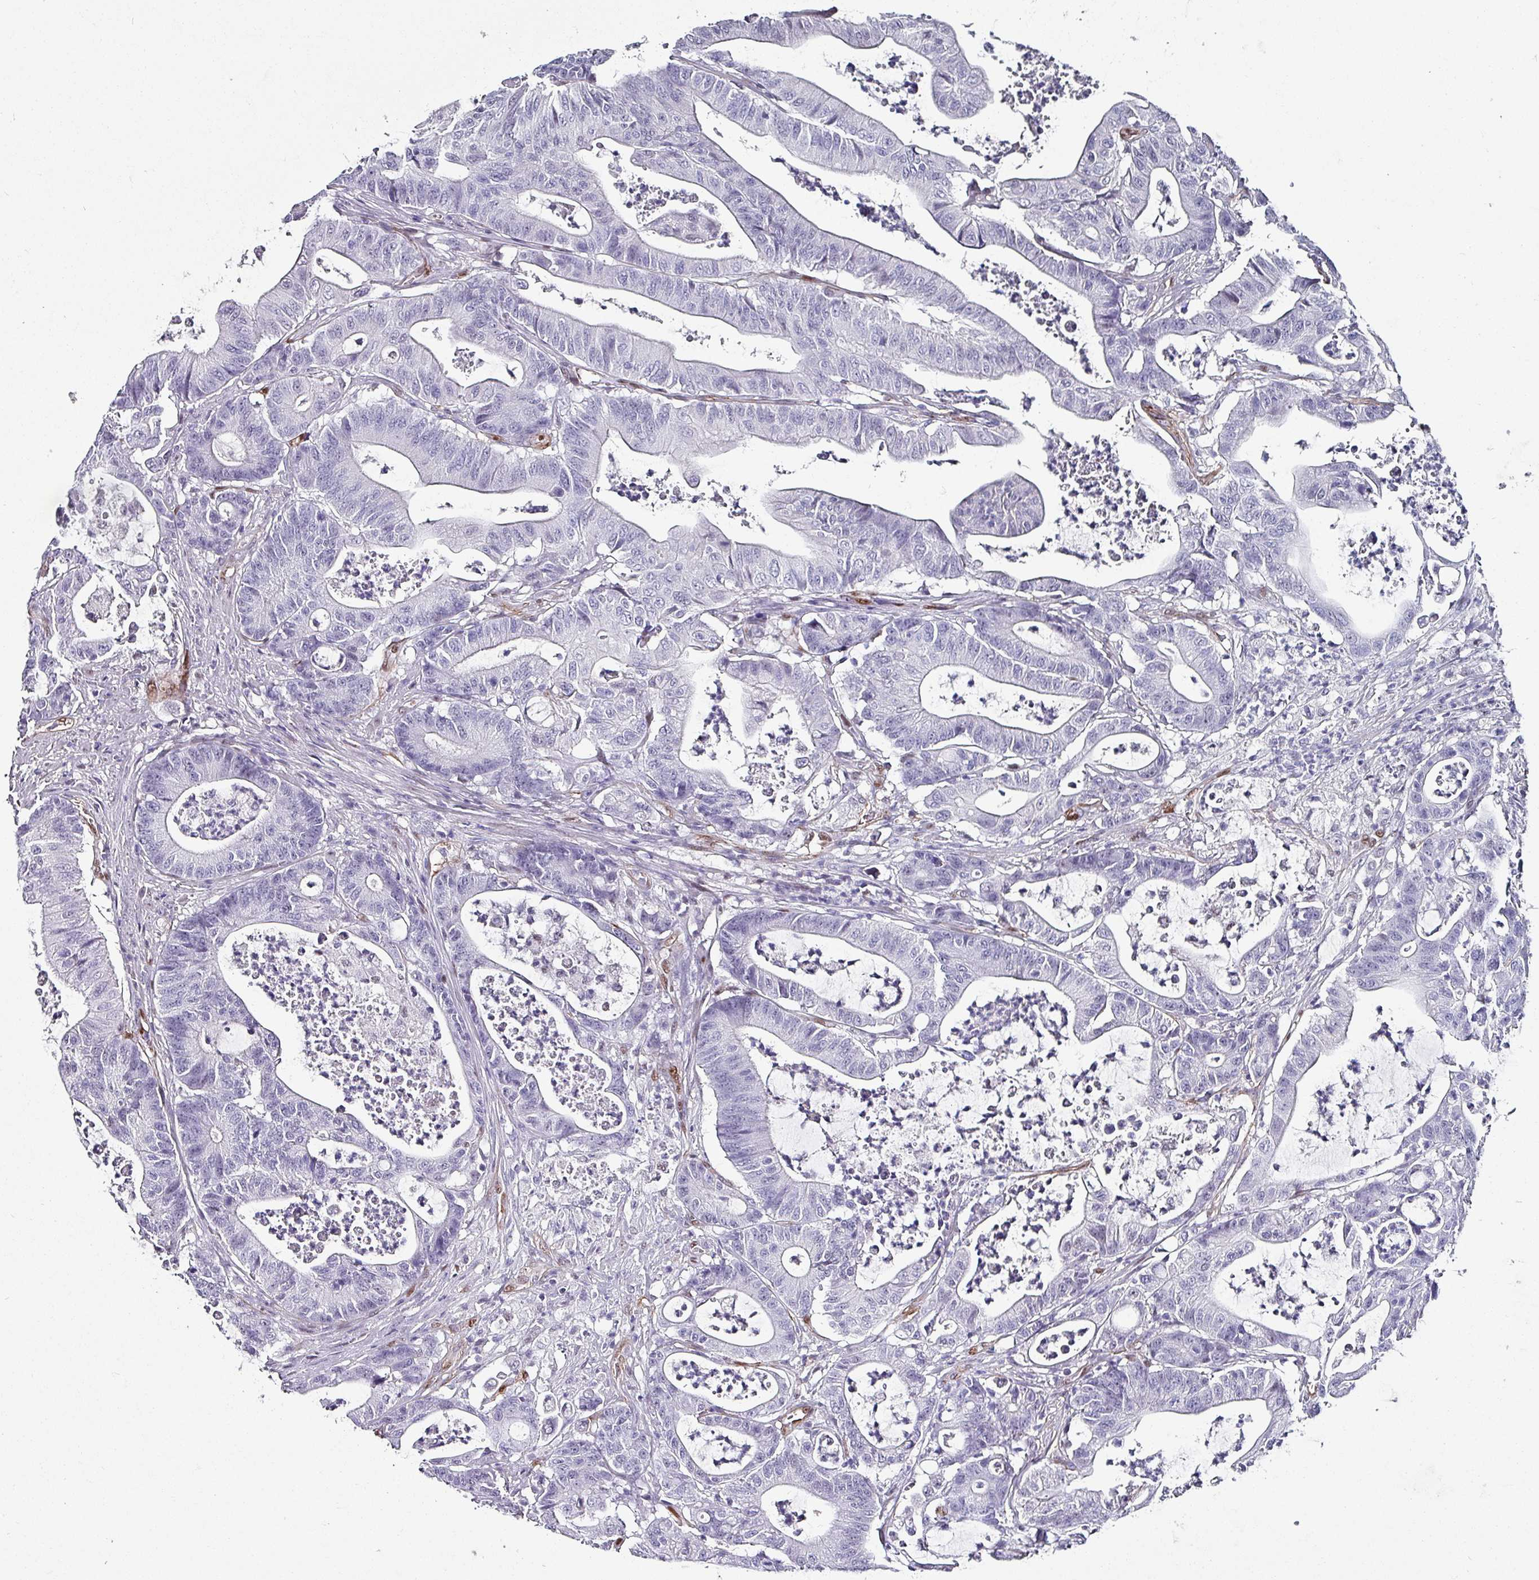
{"staining": {"intensity": "negative", "quantity": "none", "location": "none"}, "tissue": "colorectal cancer", "cell_type": "Tumor cells", "image_type": "cancer", "snomed": [{"axis": "morphology", "description": "Adenocarcinoma, NOS"}, {"axis": "topography", "description": "Colon"}], "caption": "This histopathology image is of colorectal cancer stained with immunohistochemistry to label a protein in brown with the nuclei are counter-stained blue. There is no staining in tumor cells. (DAB immunohistochemistry visualized using brightfield microscopy, high magnification).", "gene": "ZNF816-ZNF321P", "patient": {"sex": "female", "age": 84}}